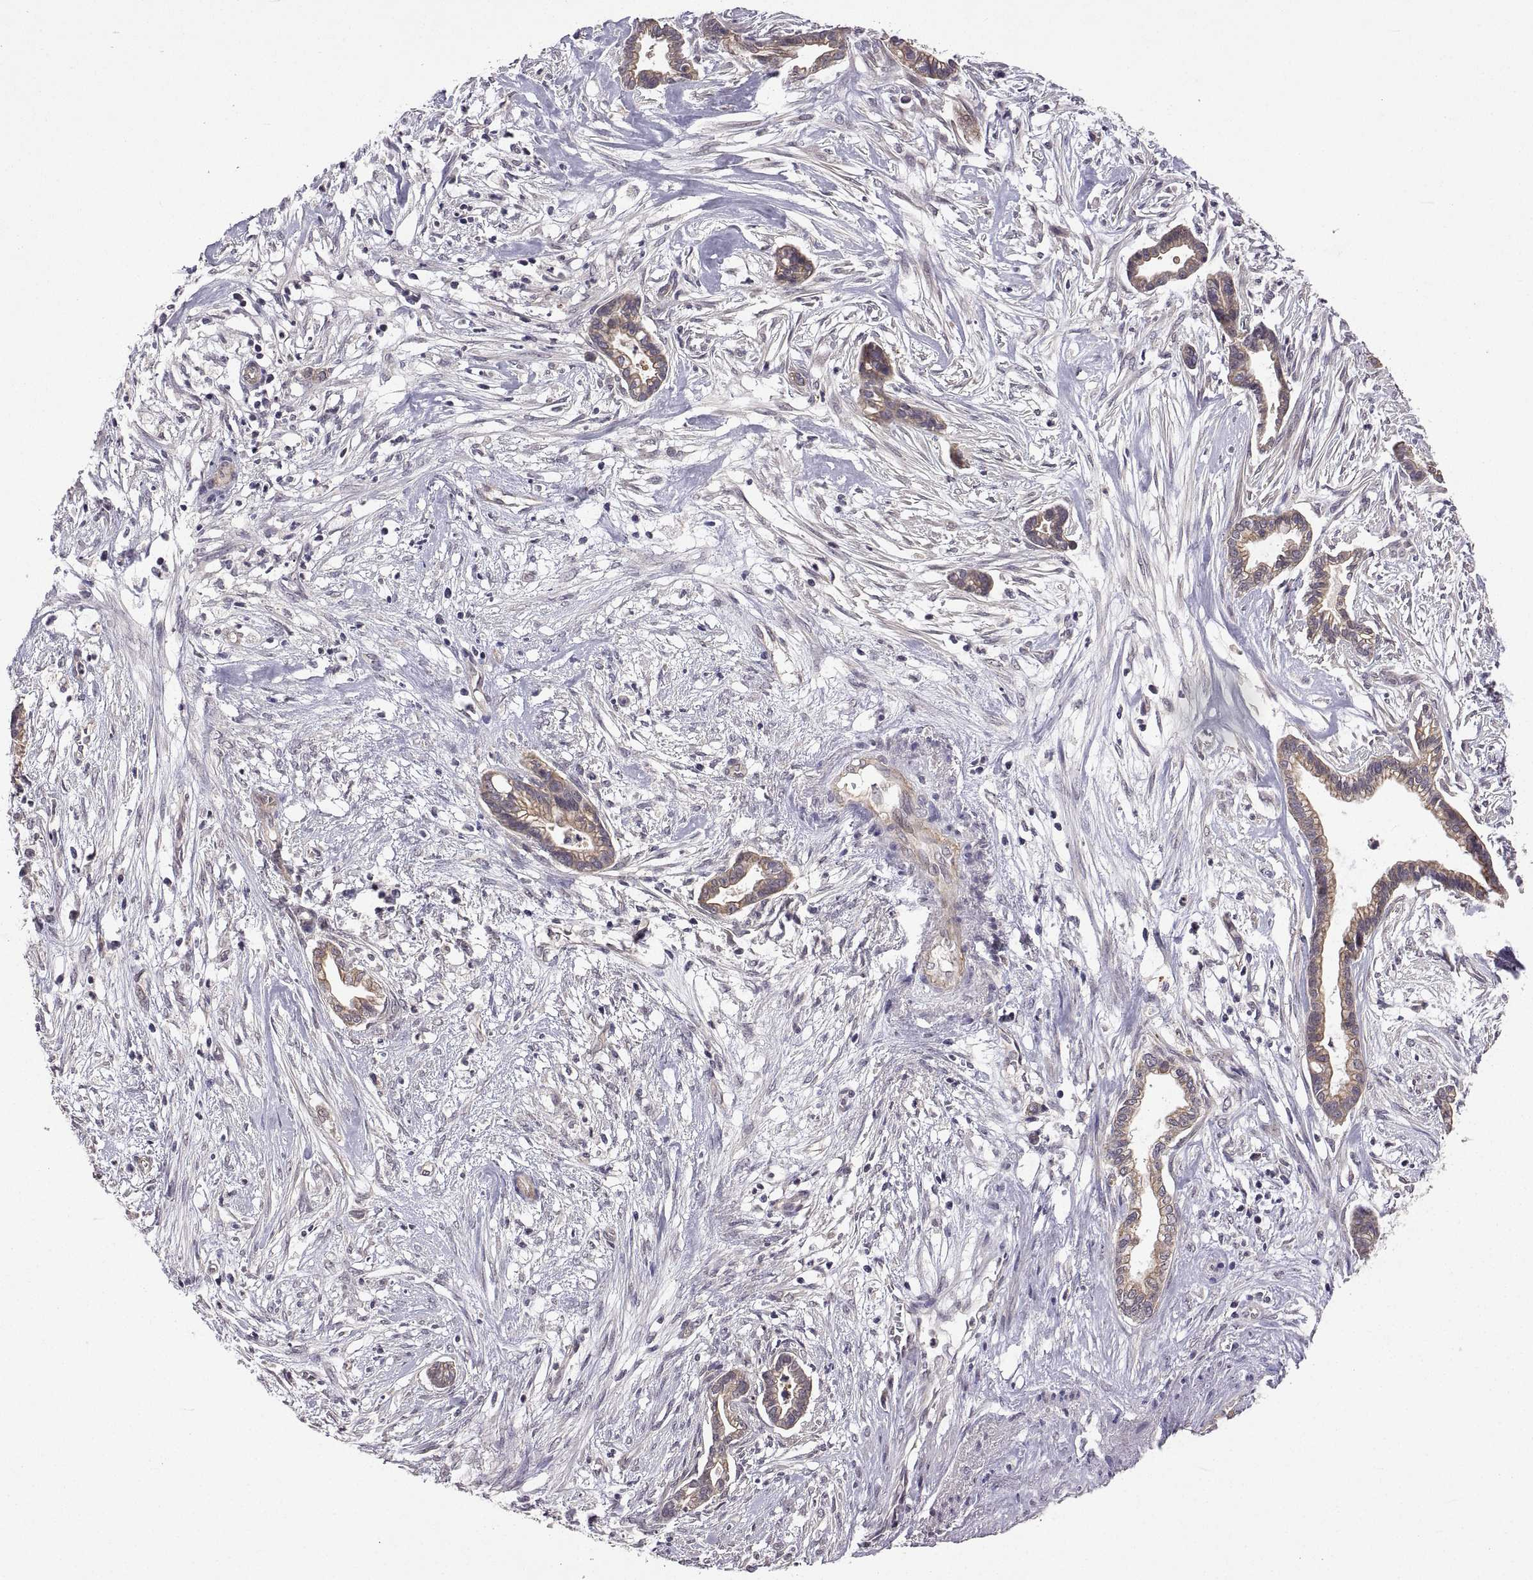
{"staining": {"intensity": "negative", "quantity": "none", "location": "none"}, "tissue": "cervical cancer", "cell_type": "Tumor cells", "image_type": "cancer", "snomed": [{"axis": "morphology", "description": "Adenocarcinoma, NOS"}, {"axis": "topography", "description": "Cervix"}], "caption": "High magnification brightfield microscopy of cervical cancer (adenocarcinoma) stained with DAB (3,3'-diaminobenzidine) (brown) and counterstained with hematoxylin (blue): tumor cells show no significant staining. (Brightfield microscopy of DAB (3,3'-diaminobenzidine) immunohistochemistry at high magnification).", "gene": "LAMA1", "patient": {"sex": "female", "age": 62}}